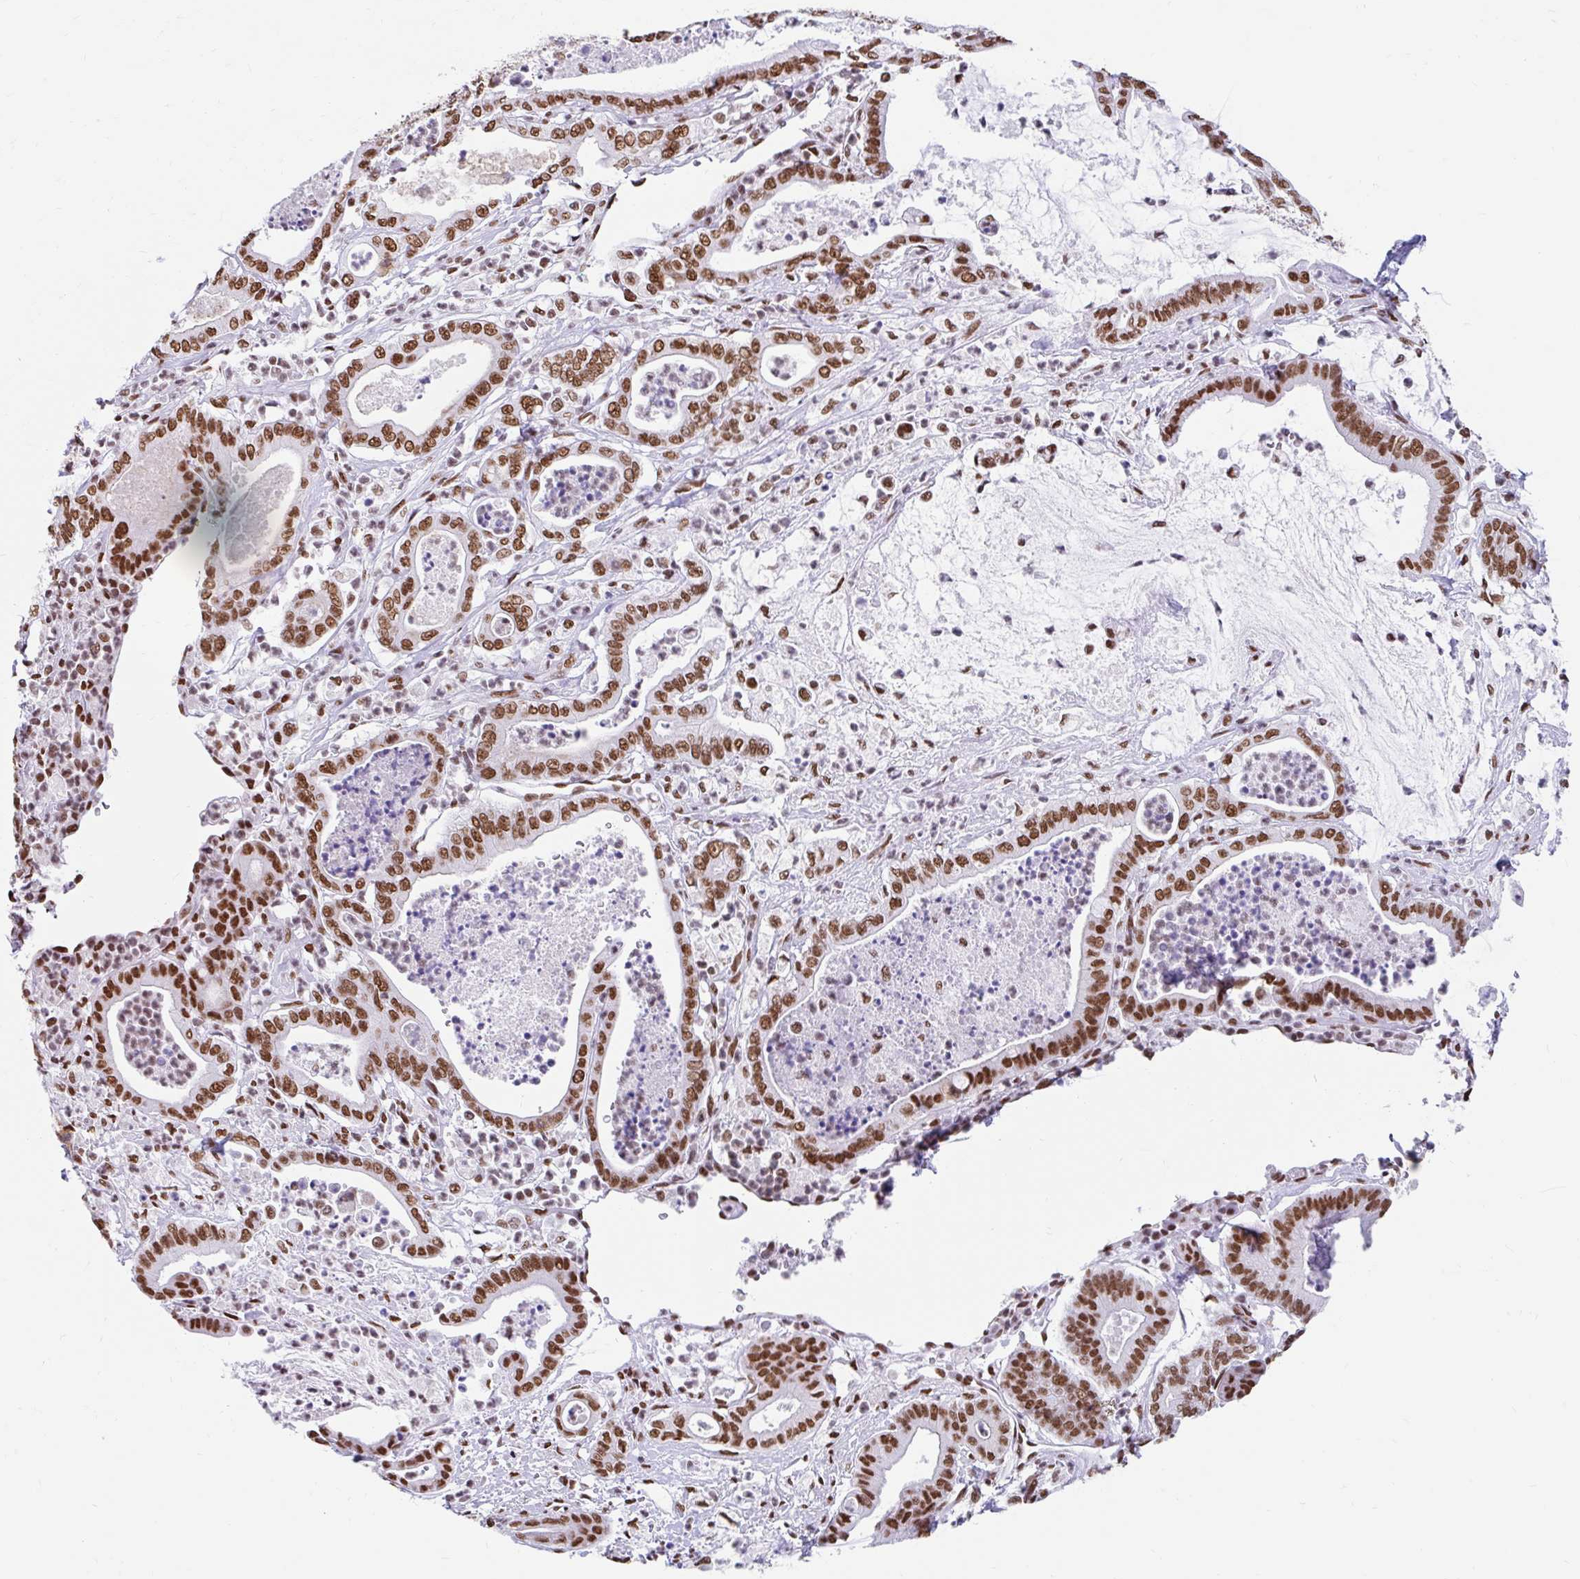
{"staining": {"intensity": "strong", "quantity": ">75%", "location": "nuclear"}, "tissue": "pancreatic cancer", "cell_type": "Tumor cells", "image_type": "cancer", "snomed": [{"axis": "morphology", "description": "Adenocarcinoma, NOS"}, {"axis": "topography", "description": "Pancreas"}], "caption": "Pancreatic adenocarcinoma stained for a protein shows strong nuclear positivity in tumor cells.", "gene": "KHDRBS1", "patient": {"sex": "male", "age": 71}}